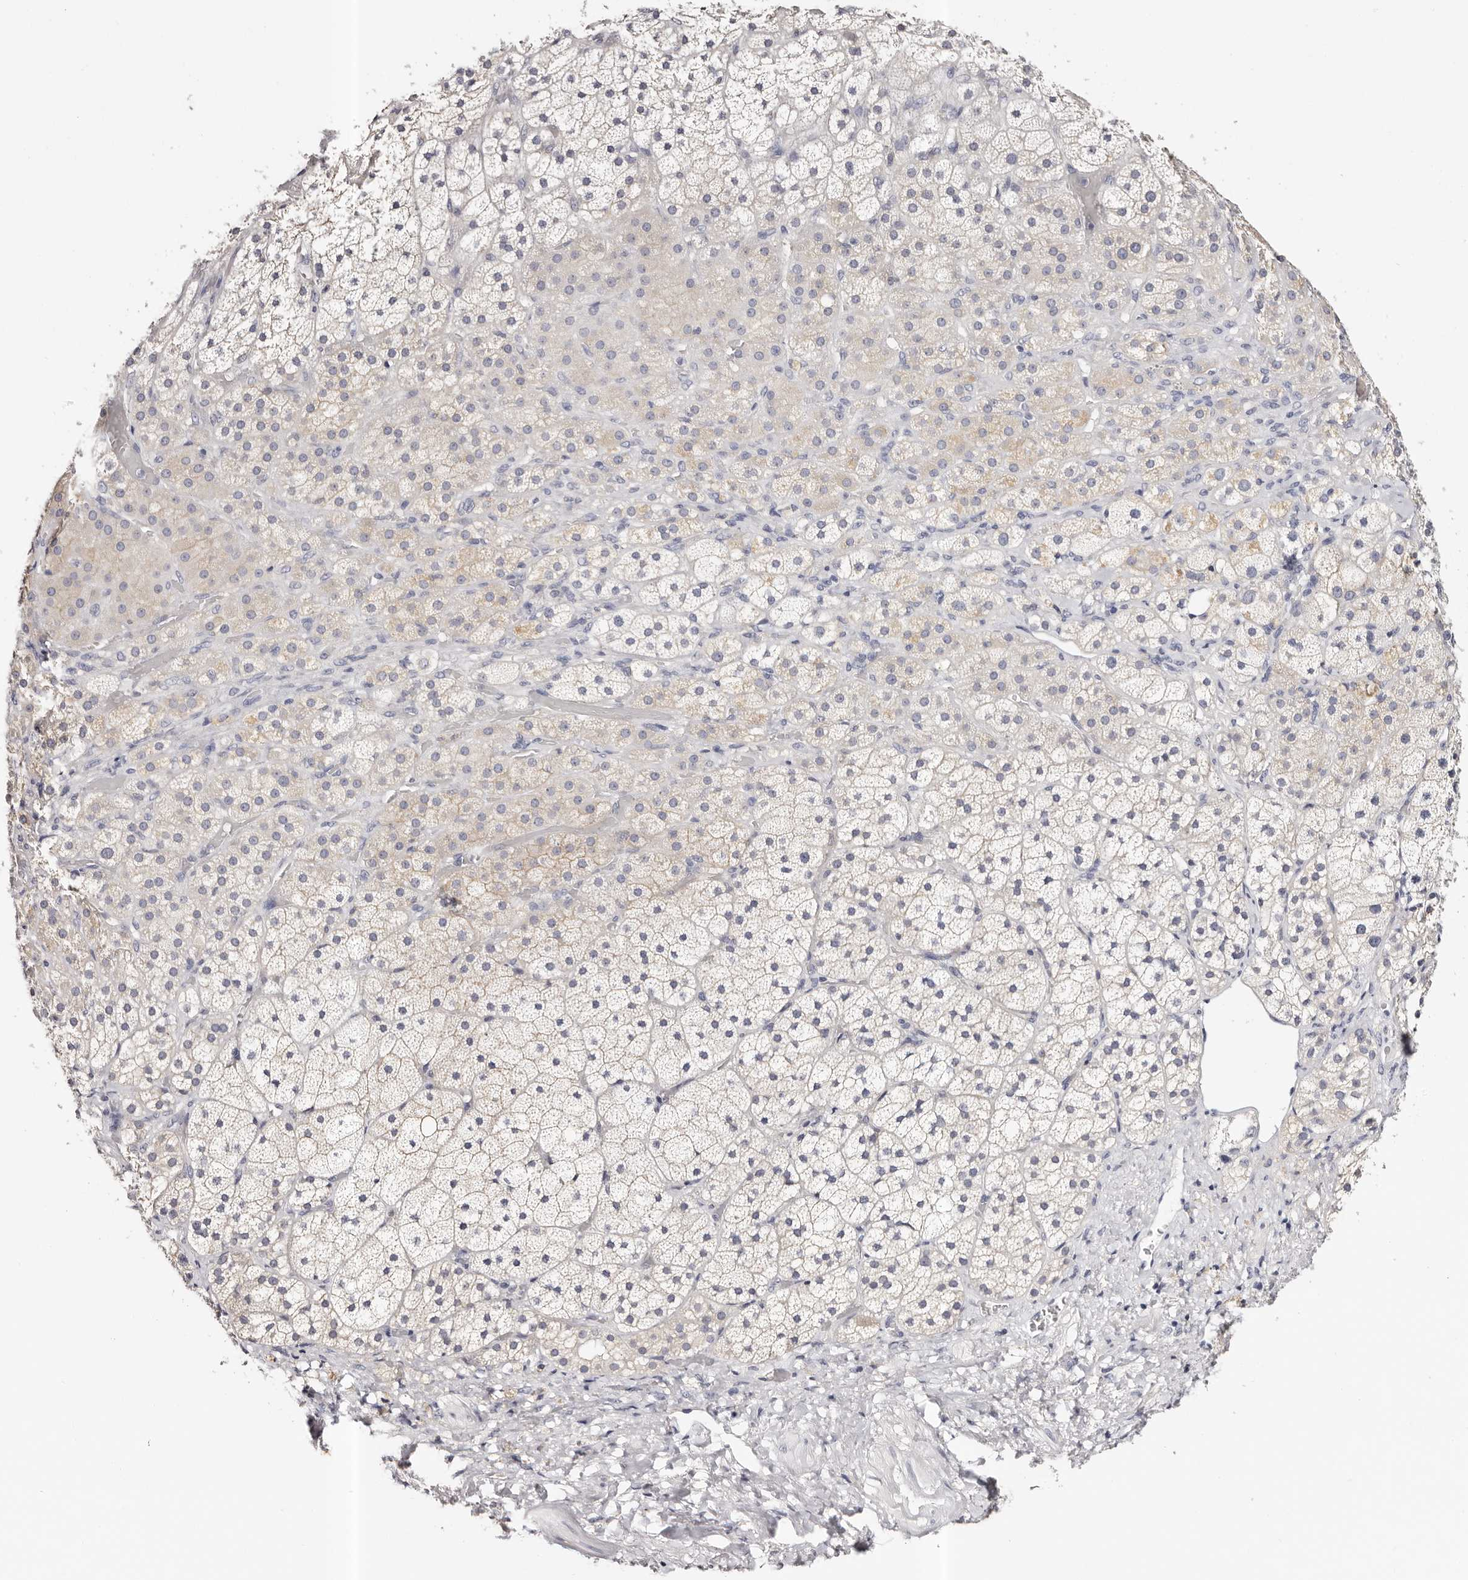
{"staining": {"intensity": "weak", "quantity": "<25%", "location": "cytoplasmic/membranous"}, "tissue": "adrenal gland", "cell_type": "Glandular cells", "image_type": "normal", "snomed": [{"axis": "morphology", "description": "Normal tissue, NOS"}, {"axis": "topography", "description": "Adrenal gland"}], "caption": "Protein analysis of unremarkable adrenal gland exhibits no significant expression in glandular cells.", "gene": "ROM1", "patient": {"sex": "male", "age": 57}}